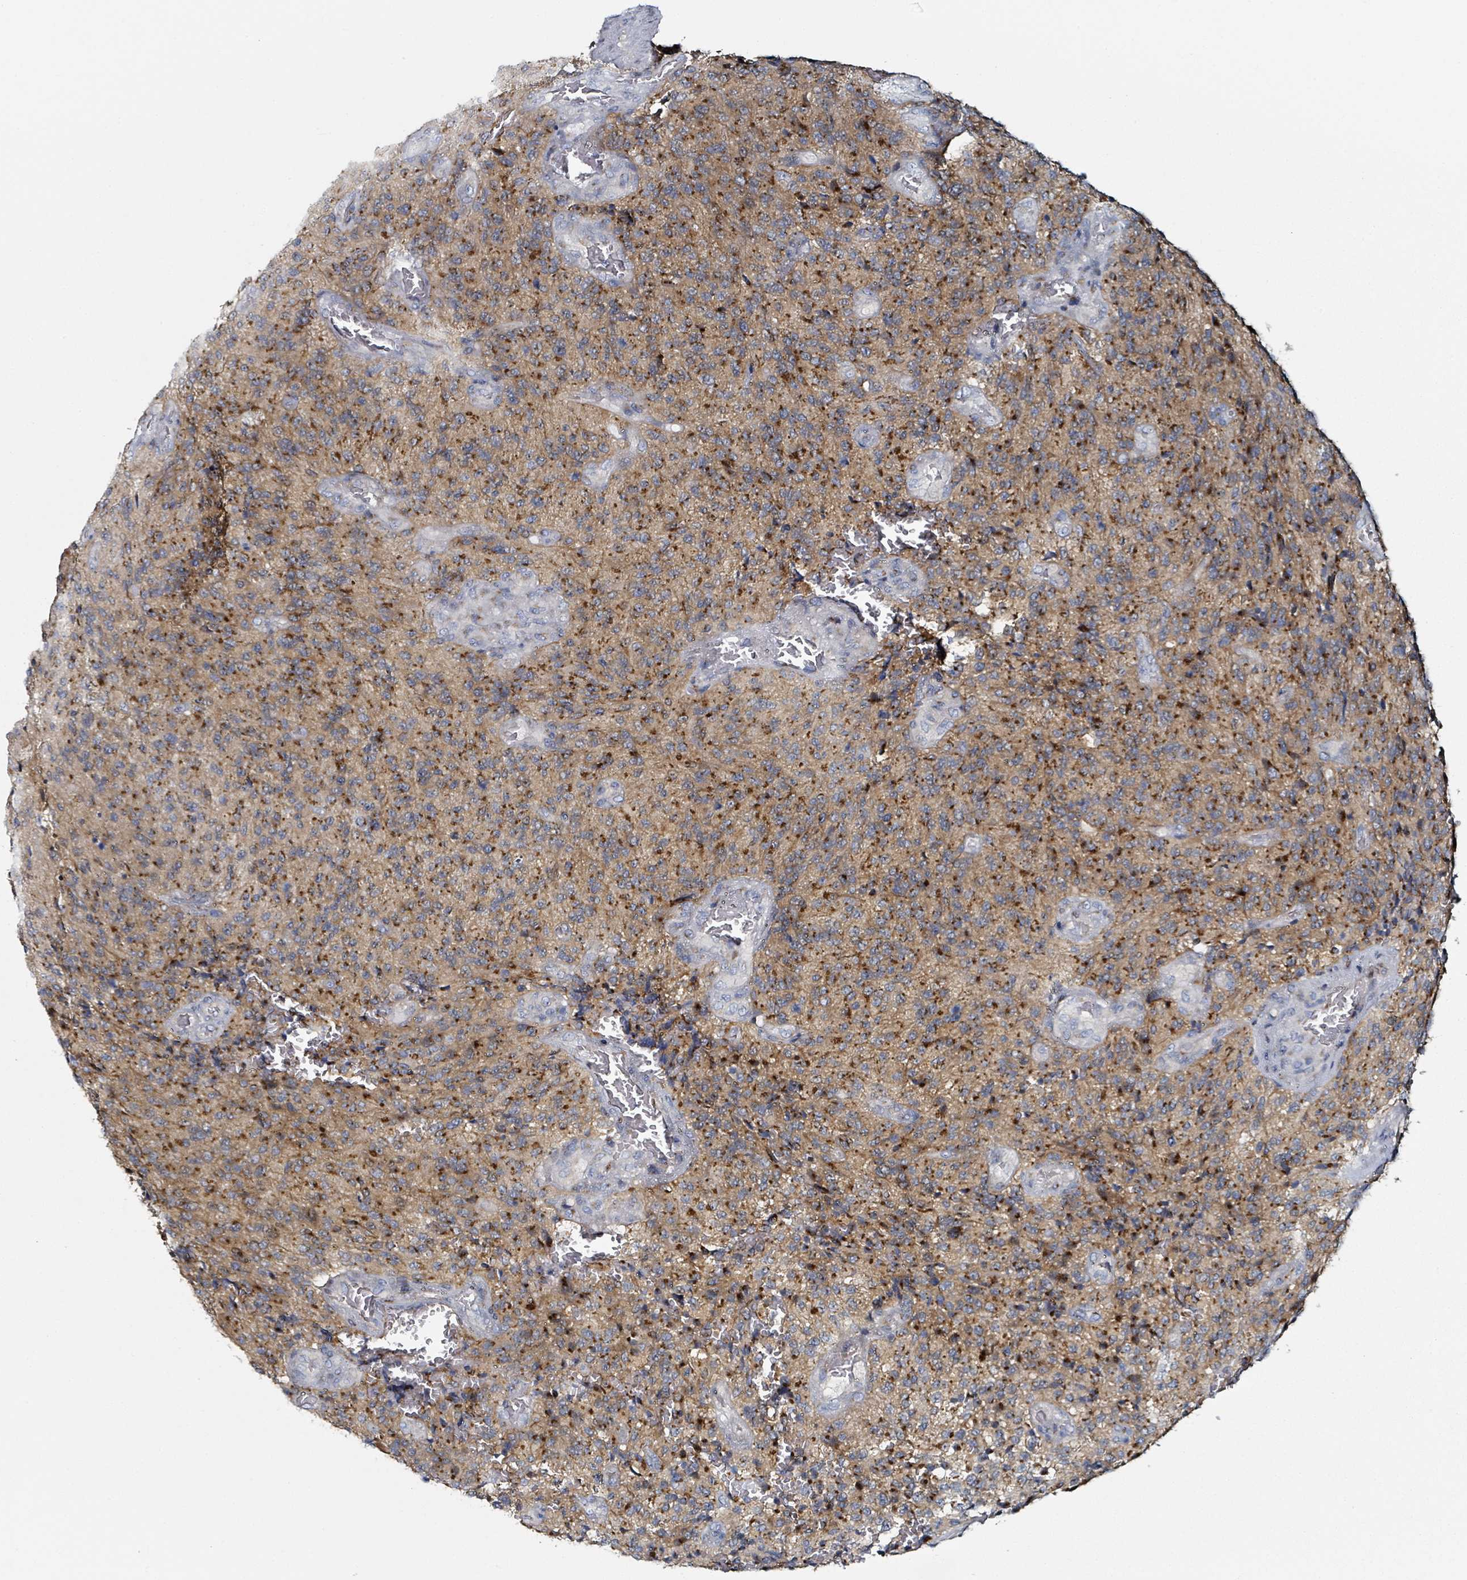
{"staining": {"intensity": "strong", "quantity": "25%-75%", "location": "cytoplasmic/membranous"}, "tissue": "glioma", "cell_type": "Tumor cells", "image_type": "cancer", "snomed": [{"axis": "morphology", "description": "Normal tissue, NOS"}, {"axis": "morphology", "description": "Glioma, malignant, High grade"}, {"axis": "topography", "description": "Cerebral cortex"}], "caption": "Glioma tissue demonstrates strong cytoplasmic/membranous staining in approximately 25%-75% of tumor cells, visualized by immunohistochemistry.", "gene": "B3GAT3", "patient": {"sex": "male", "age": 56}}